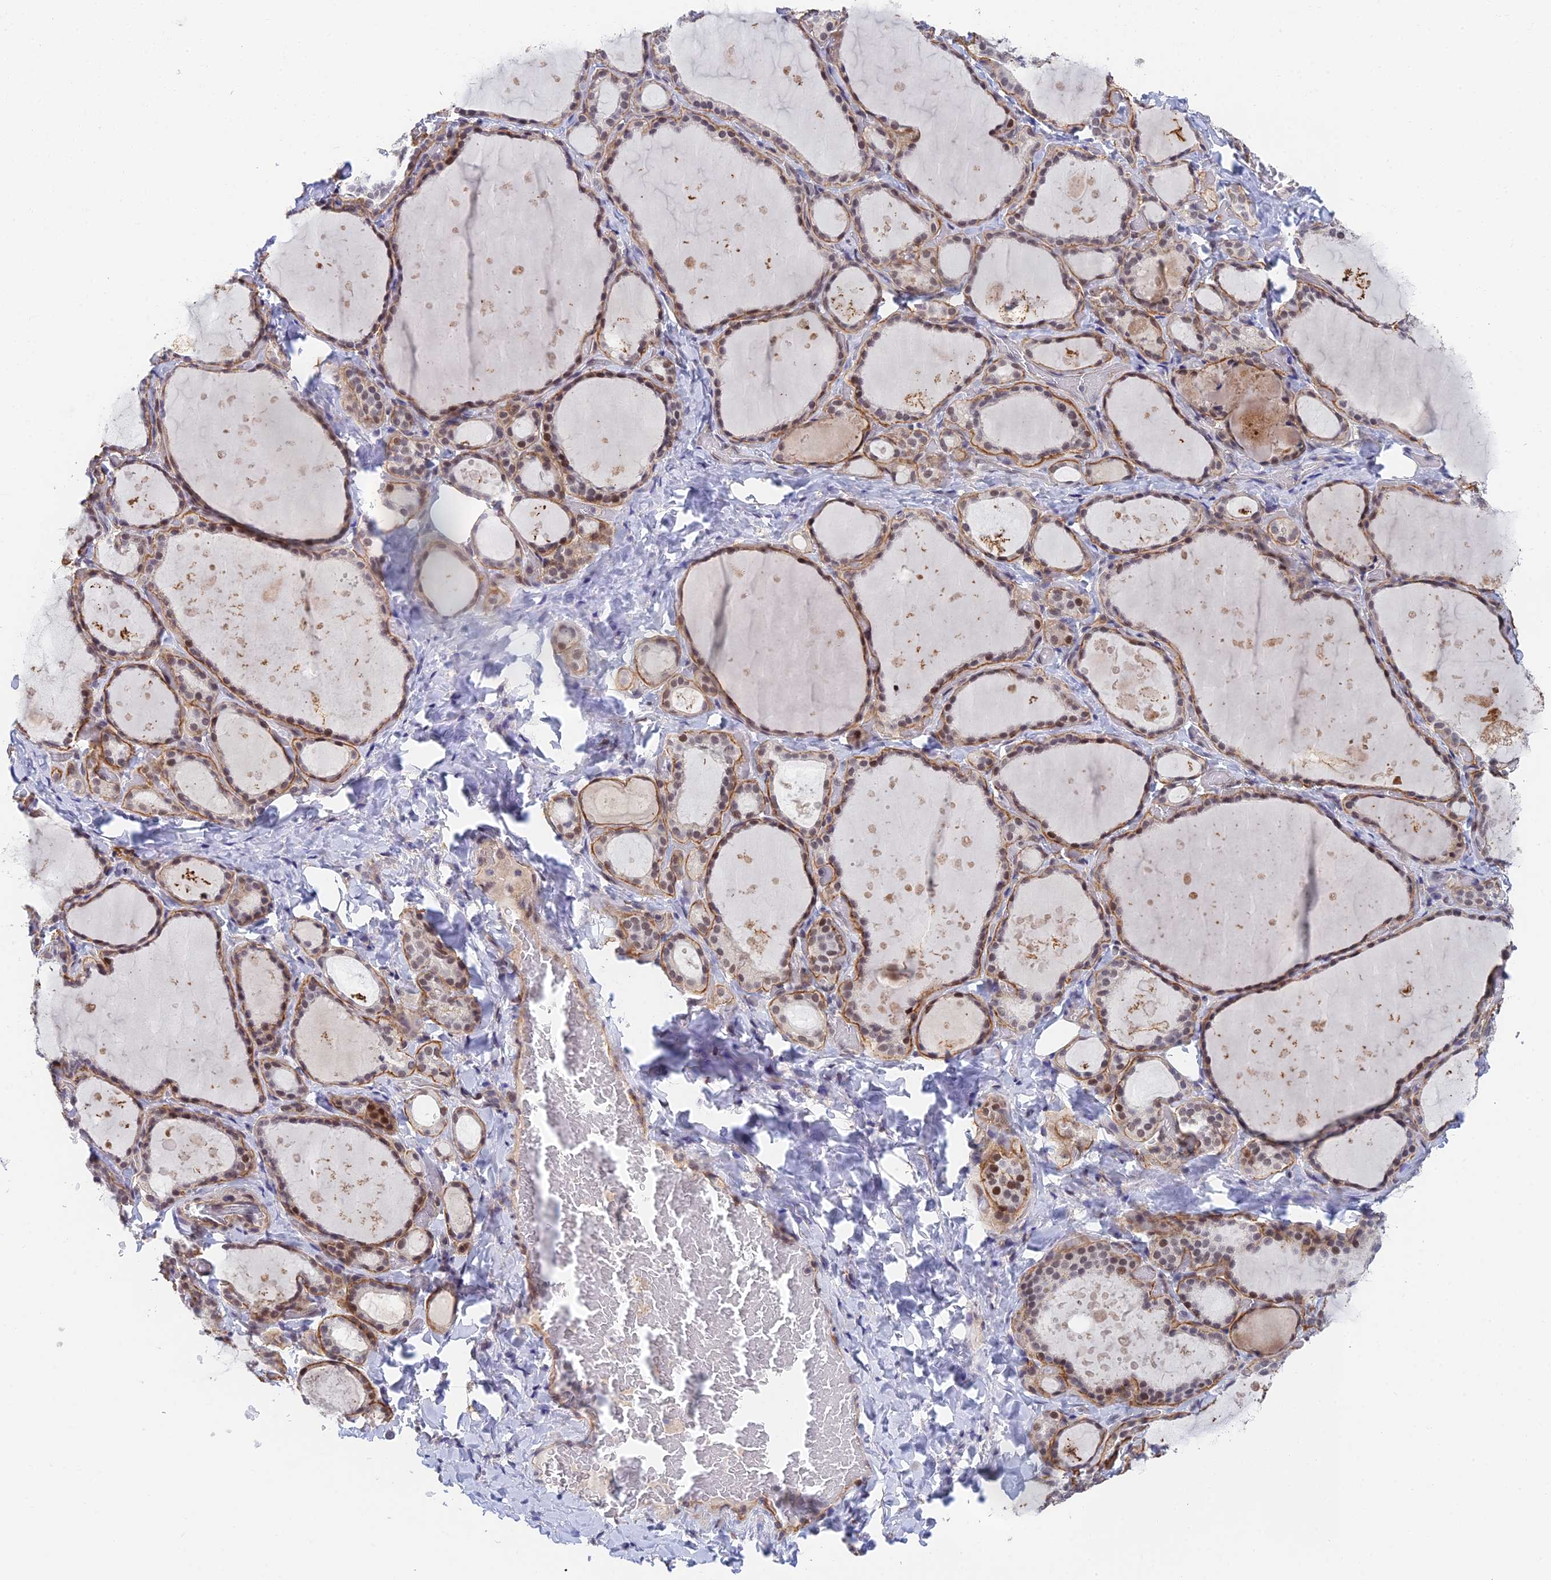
{"staining": {"intensity": "moderate", "quantity": "25%-75%", "location": "cytoplasmic/membranous,nuclear"}, "tissue": "thyroid gland", "cell_type": "Glandular cells", "image_type": "normal", "snomed": [{"axis": "morphology", "description": "Normal tissue, NOS"}, {"axis": "topography", "description": "Thyroid gland"}], "caption": "This micrograph reveals IHC staining of normal human thyroid gland, with medium moderate cytoplasmic/membranous,nuclear expression in about 25%-75% of glandular cells.", "gene": "NSMCE1", "patient": {"sex": "female", "age": 44}}